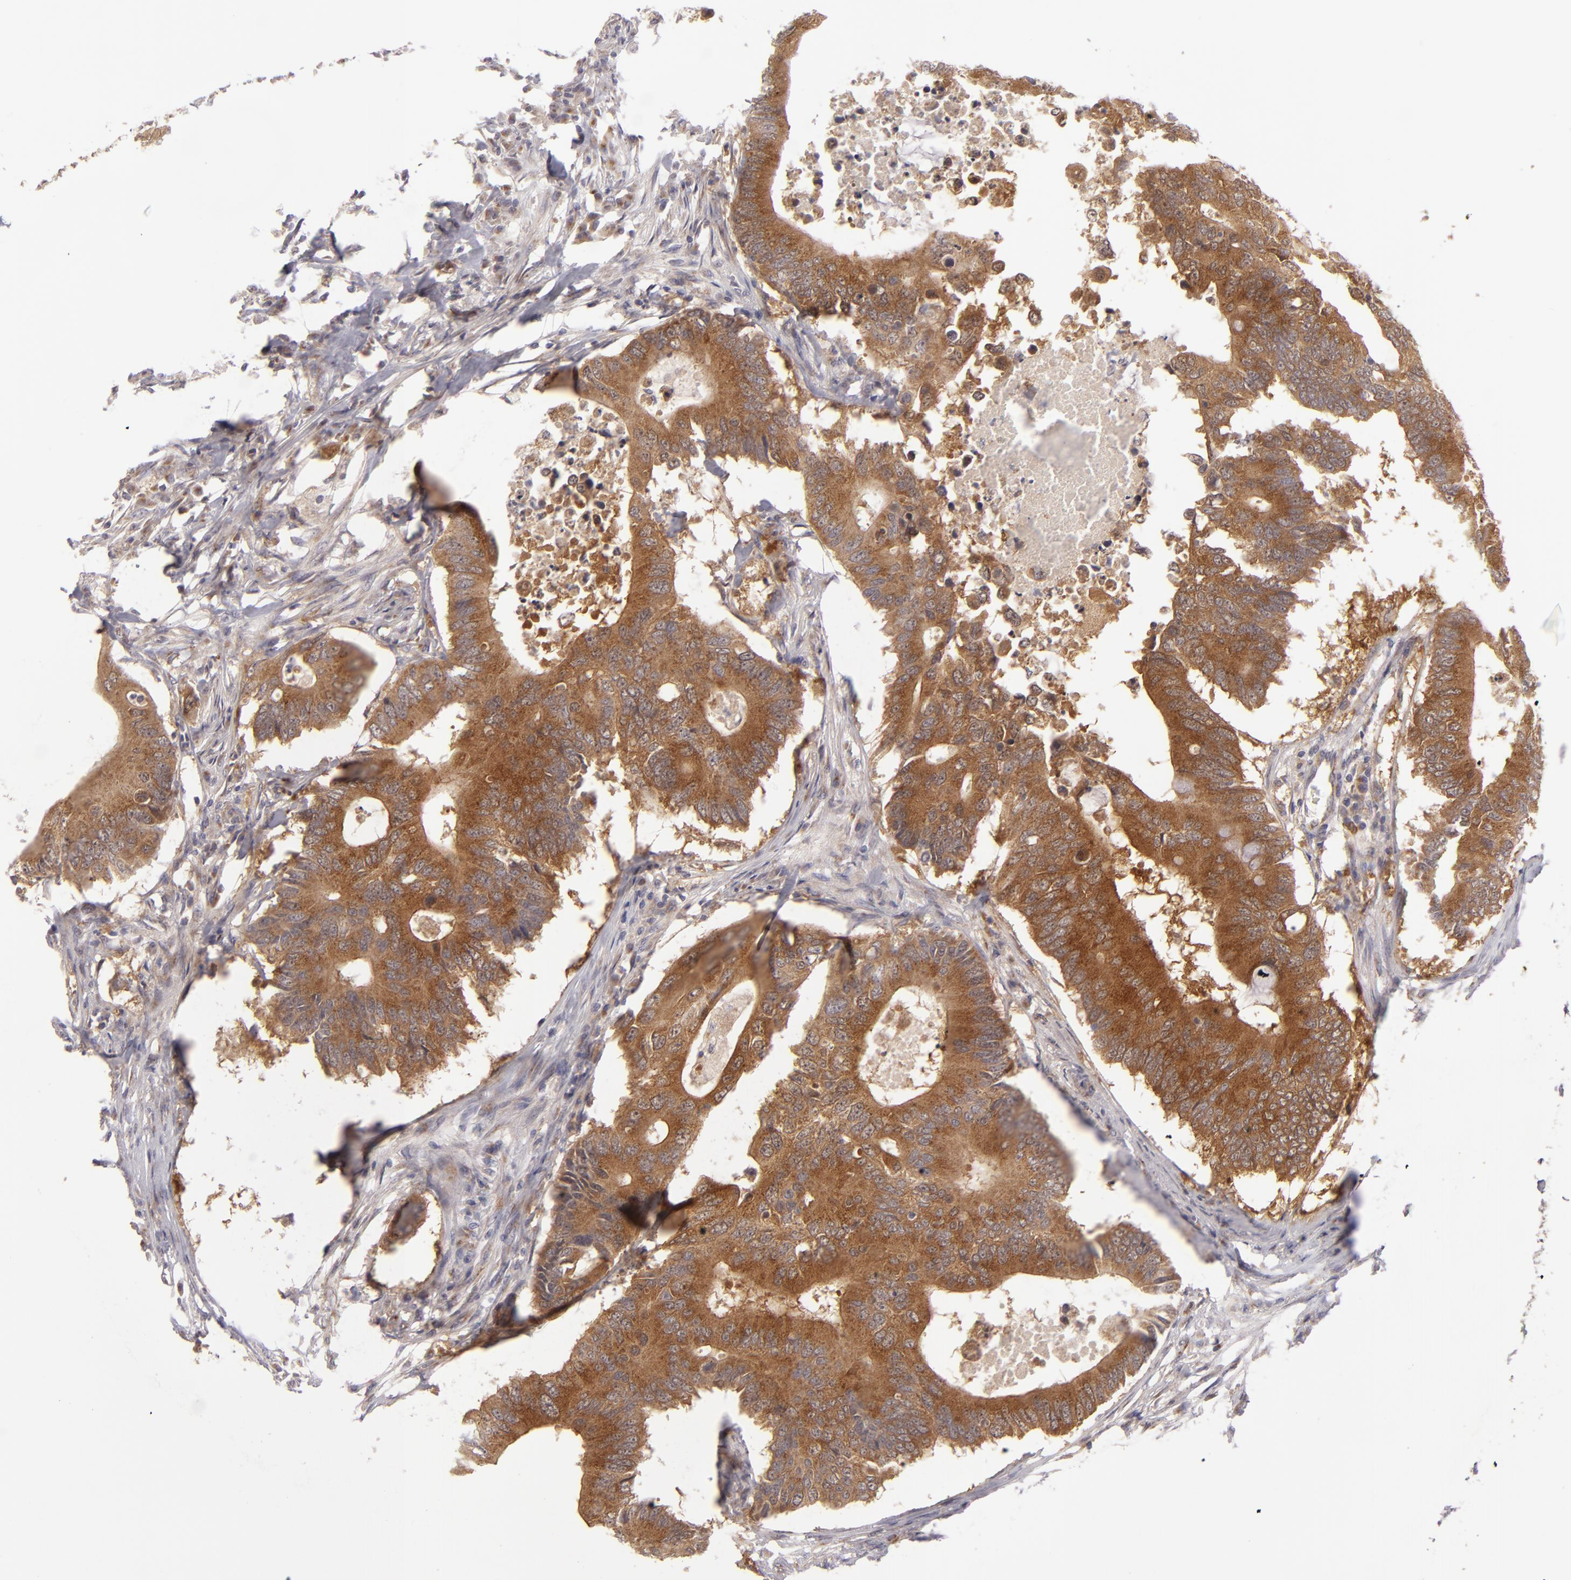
{"staining": {"intensity": "strong", "quantity": ">75%", "location": "cytoplasmic/membranous"}, "tissue": "colorectal cancer", "cell_type": "Tumor cells", "image_type": "cancer", "snomed": [{"axis": "morphology", "description": "Adenocarcinoma, NOS"}, {"axis": "topography", "description": "Colon"}], "caption": "Immunohistochemical staining of human colorectal adenocarcinoma shows high levels of strong cytoplasmic/membranous positivity in approximately >75% of tumor cells.", "gene": "SH2D4A", "patient": {"sex": "male", "age": 71}}